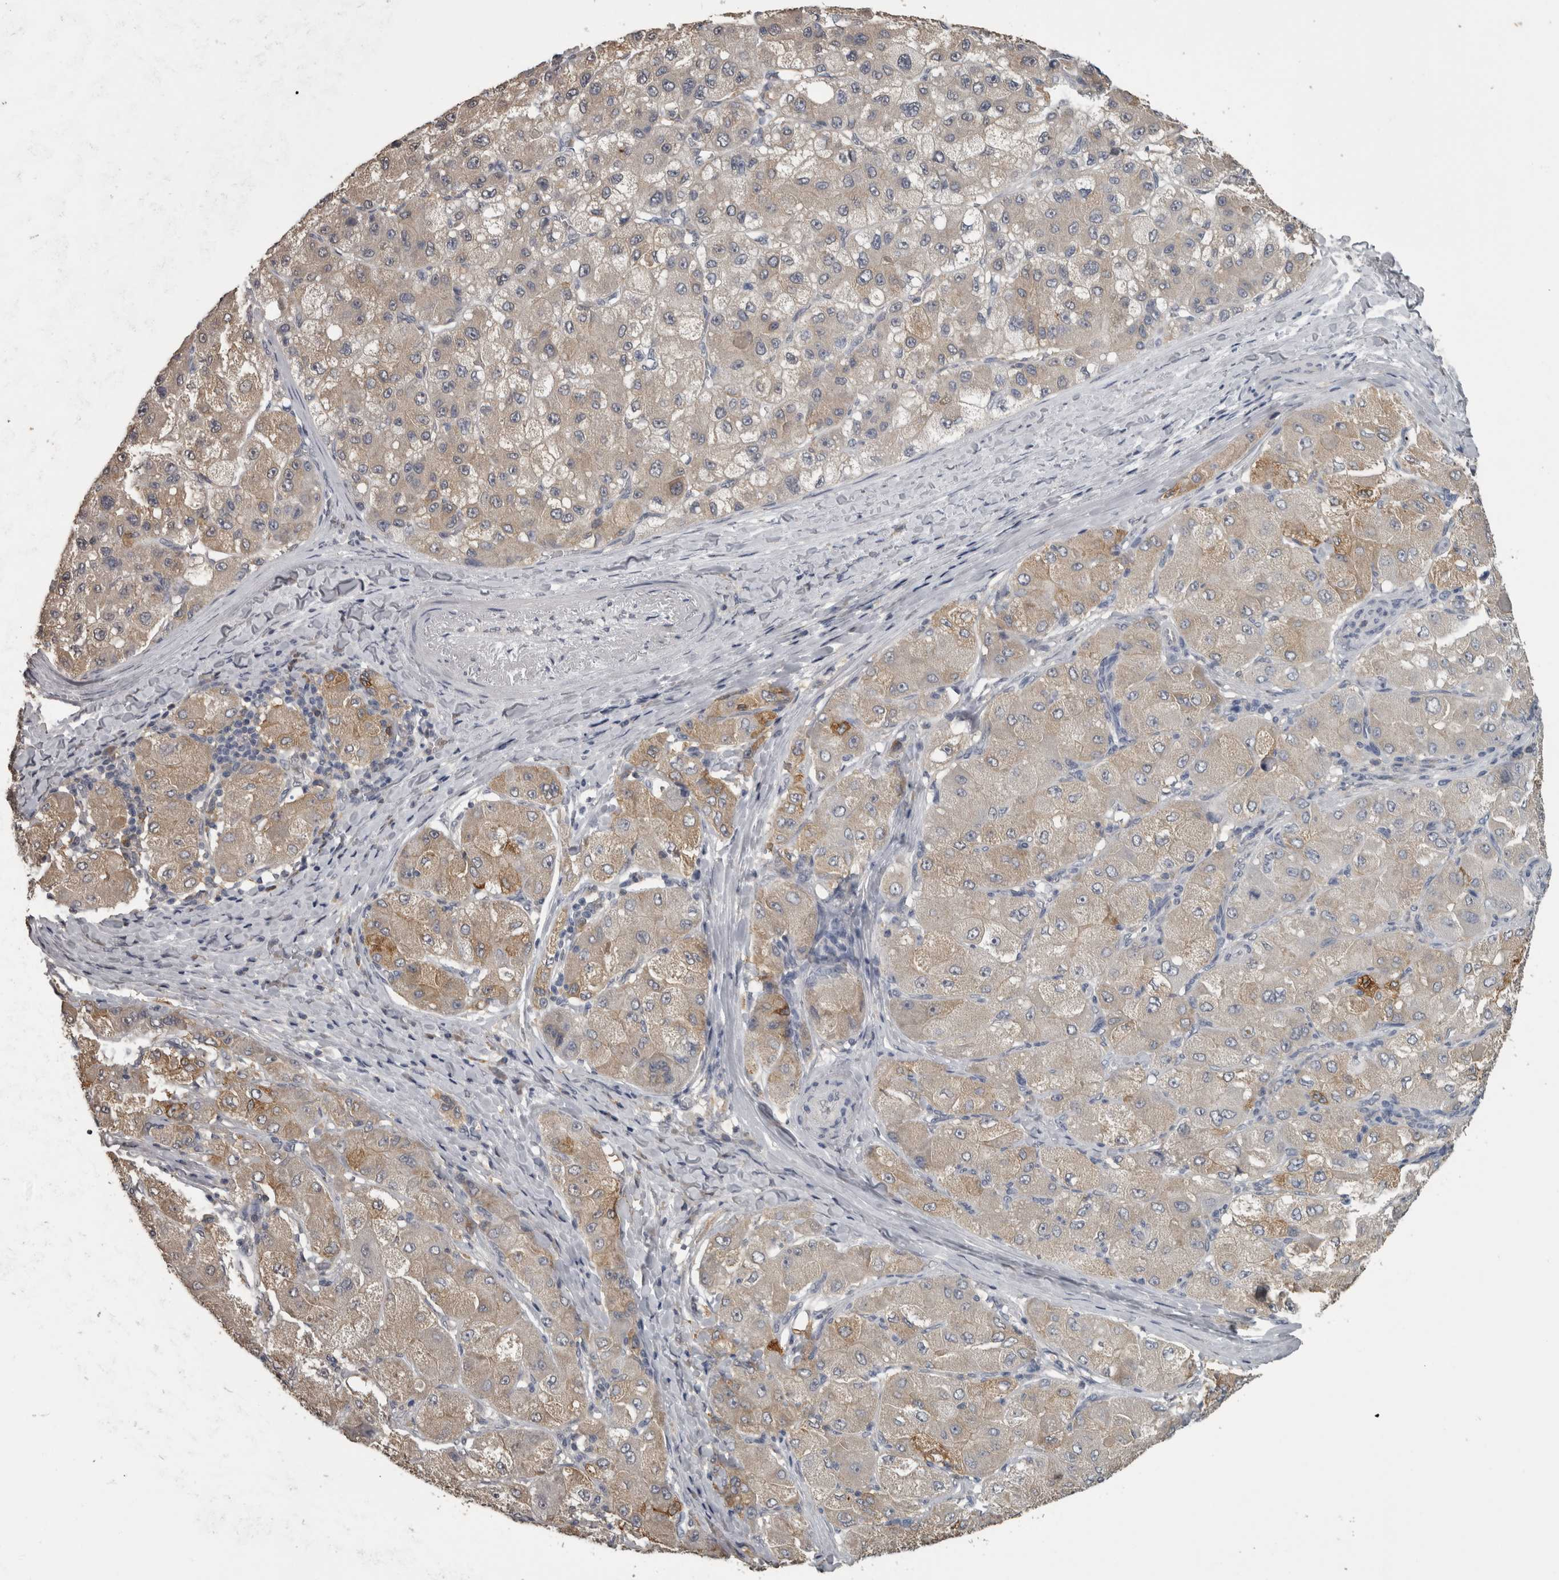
{"staining": {"intensity": "weak", "quantity": "<25%", "location": "cytoplasmic/membranous"}, "tissue": "liver cancer", "cell_type": "Tumor cells", "image_type": "cancer", "snomed": [{"axis": "morphology", "description": "Carcinoma, Hepatocellular, NOS"}, {"axis": "topography", "description": "Liver"}], "caption": "Immunohistochemistry (IHC) of human liver cancer reveals no staining in tumor cells.", "gene": "PIK3AP1", "patient": {"sex": "male", "age": 80}}